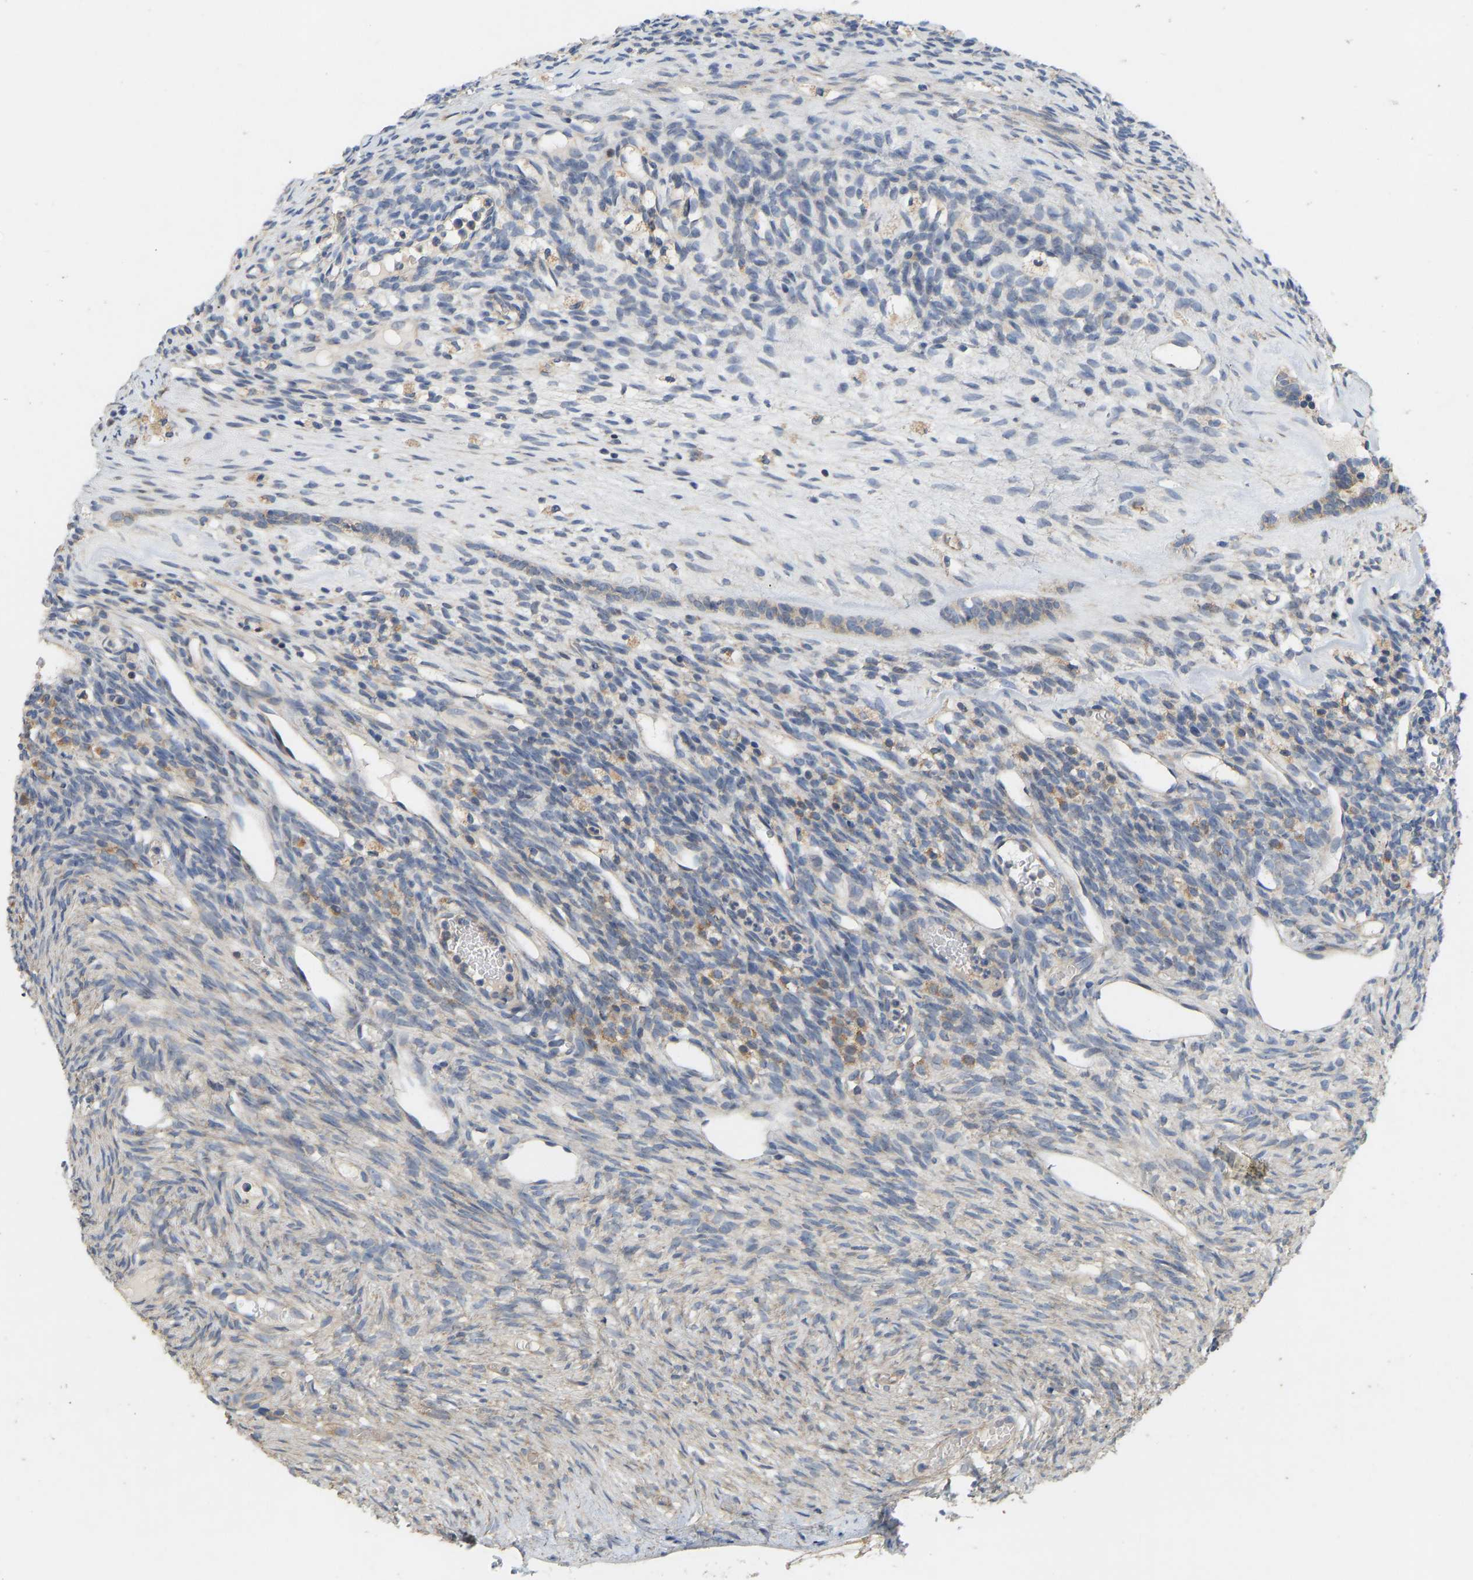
{"staining": {"intensity": "weak", "quantity": "25%-75%", "location": "cytoplasmic/membranous"}, "tissue": "ovary", "cell_type": "Follicle cells", "image_type": "normal", "snomed": [{"axis": "morphology", "description": "Normal tissue, NOS"}, {"axis": "topography", "description": "Ovary"}], "caption": "Protein expression analysis of benign ovary shows weak cytoplasmic/membranous expression in about 25%-75% of follicle cells. (brown staining indicates protein expression, while blue staining denotes nuclei).", "gene": "HACD2", "patient": {"sex": "female", "age": 33}}